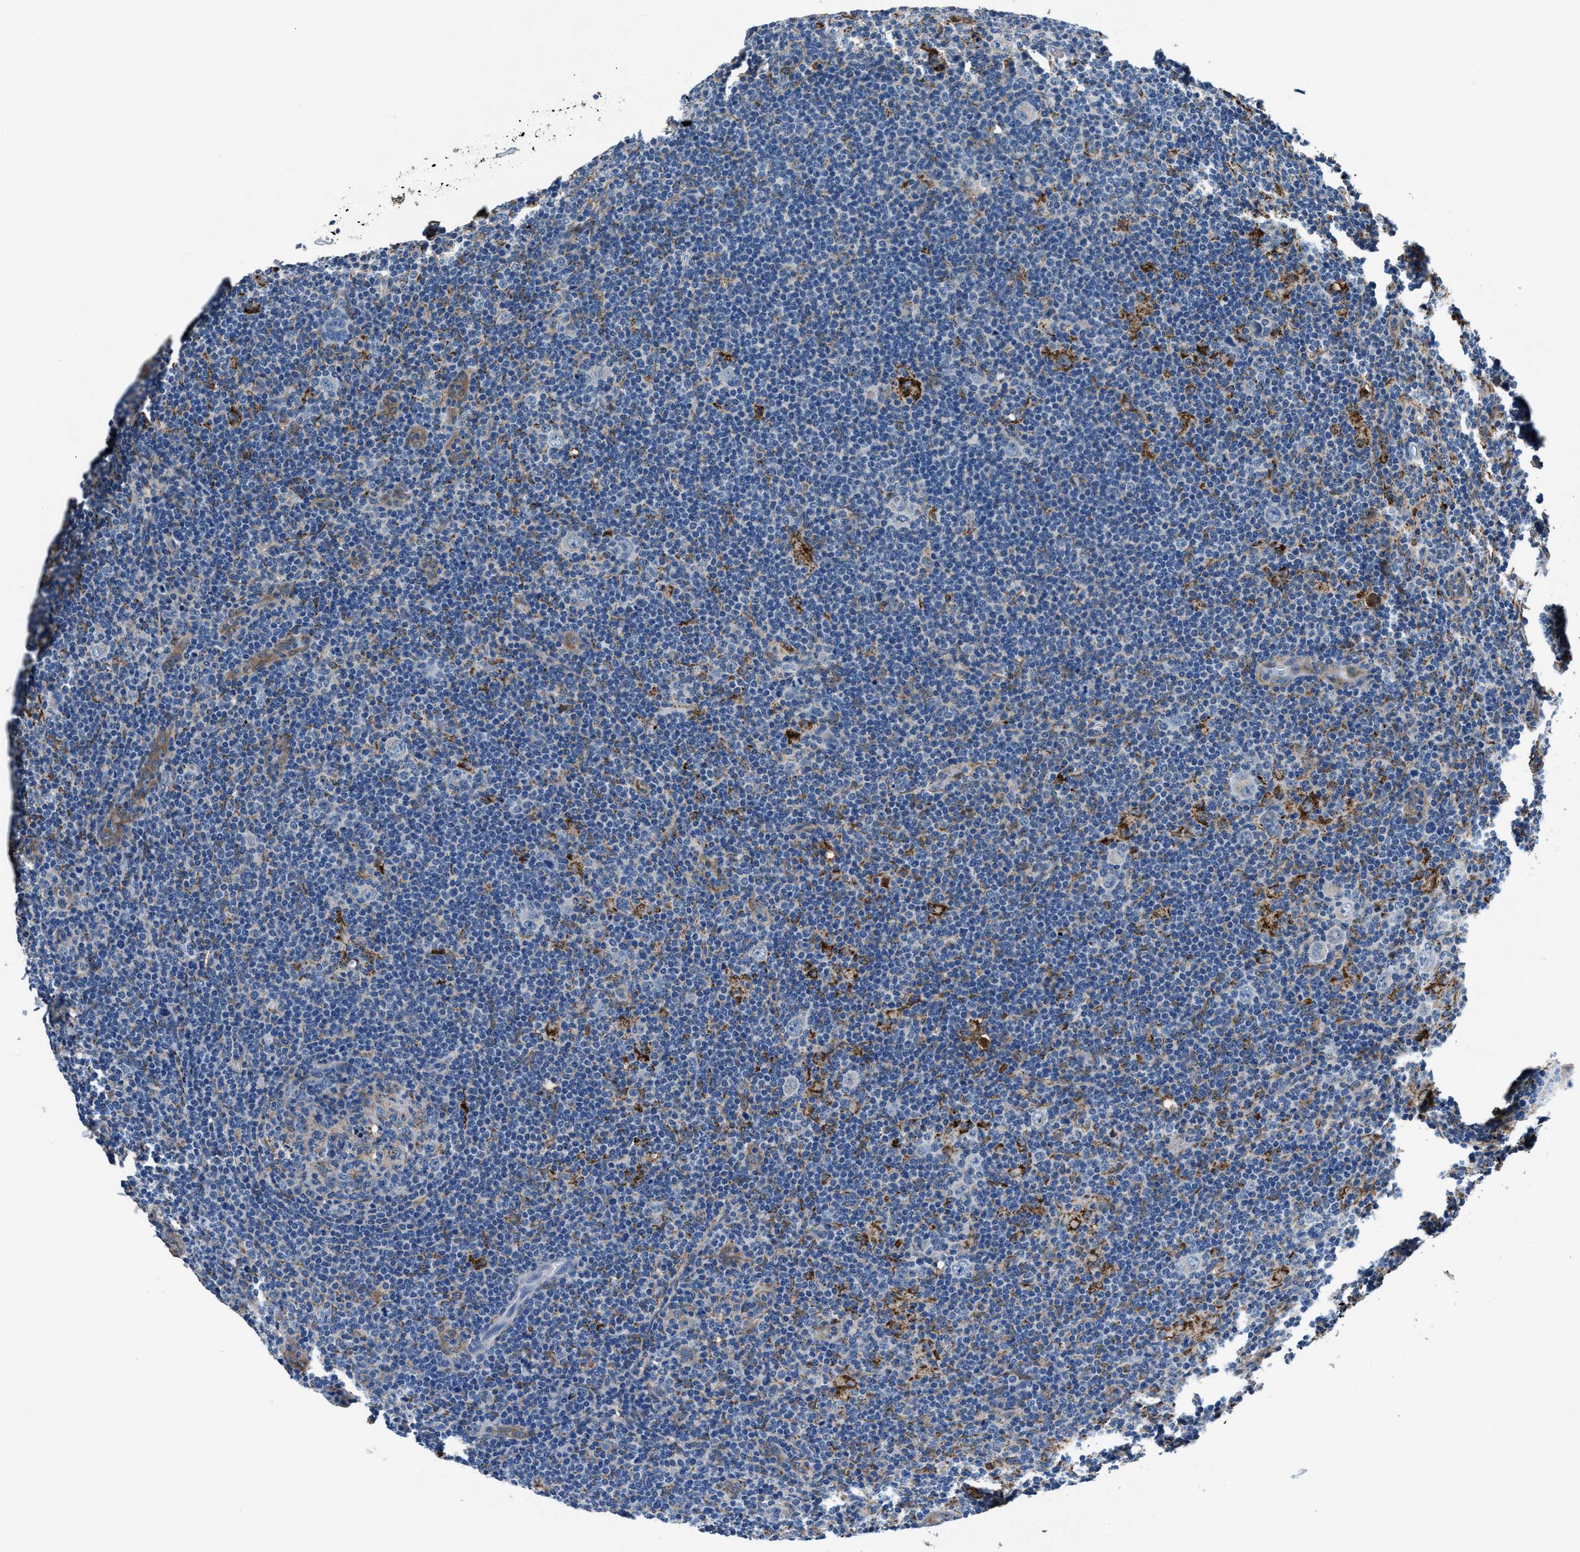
{"staining": {"intensity": "negative", "quantity": "none", "location": "none"}, "tissue": "lymphoma", "cell_type": "Tumor cells", "image_type": "cancer", "snomed": [{"axis": "morphology", "description": "Hodgkin's disease, NOS"}, {"axis": "topography", "description": "Lymph node"}], "caption": "An image of lymphoma stained for a protein shows no brown staining in tumor cells. Brightfield microscopy of IHC stained with DAB (brown) and hematoxylin (blue), captured at high magnification.", "gene": "PRTFDC1", "patient": {"sex": "female", "age": 57}}